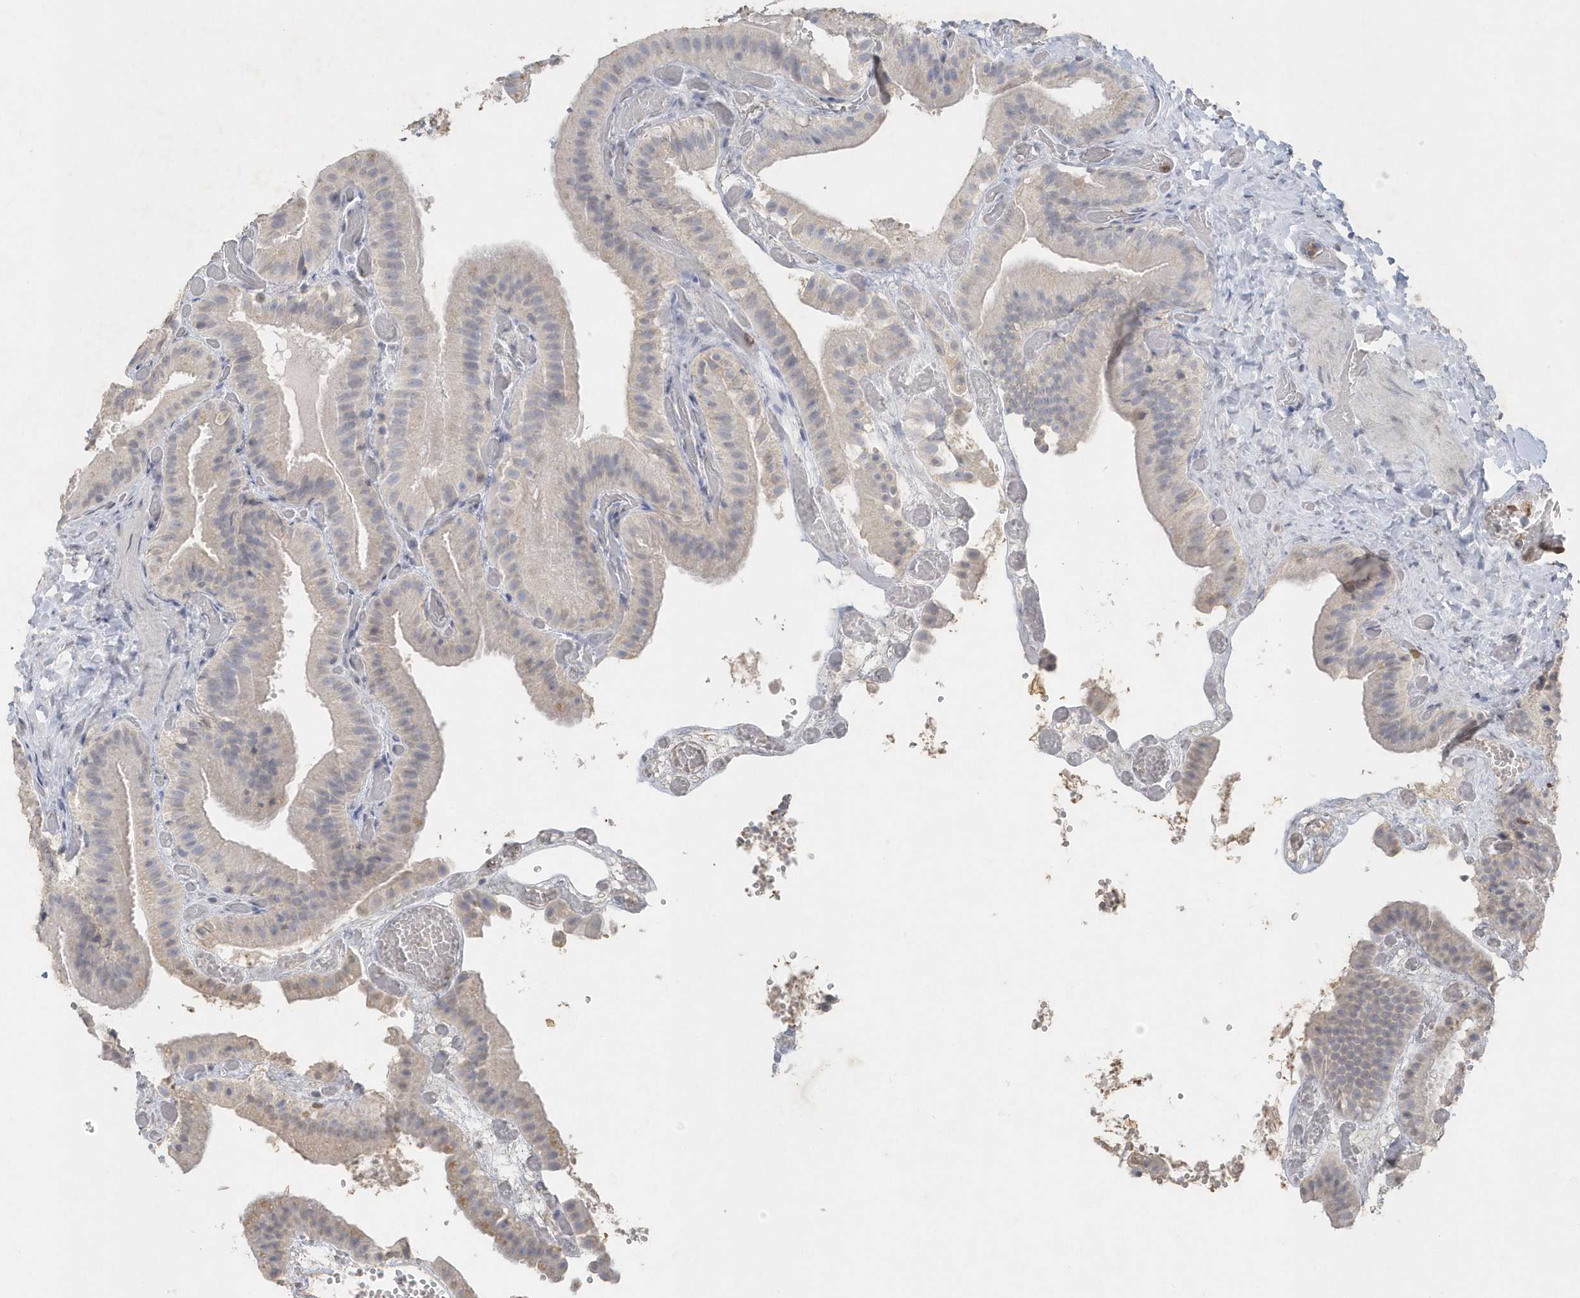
{"staining": {"intensity": "weak", "quantity": "<25%", "location": "cytoplasmic/membranous"}, "tissue": "gallbladder", "cell_type": "Glandular cells", "image_type": "normal", "snomed": [{"axis": "morphology", "description": "Normal tissue, NOS"}, {"axis": "topography", "description": "Gallbladder"}], "caption": "A high-resolution histopathology image shows IHC staining of benign gallbladder, which reveals no significant staining in glandular cells. (DAB immunohistochemistry with hematoxylin counter stain).", "gene": "PDCD1", "patient": {"sex": "female", "age": 64}}